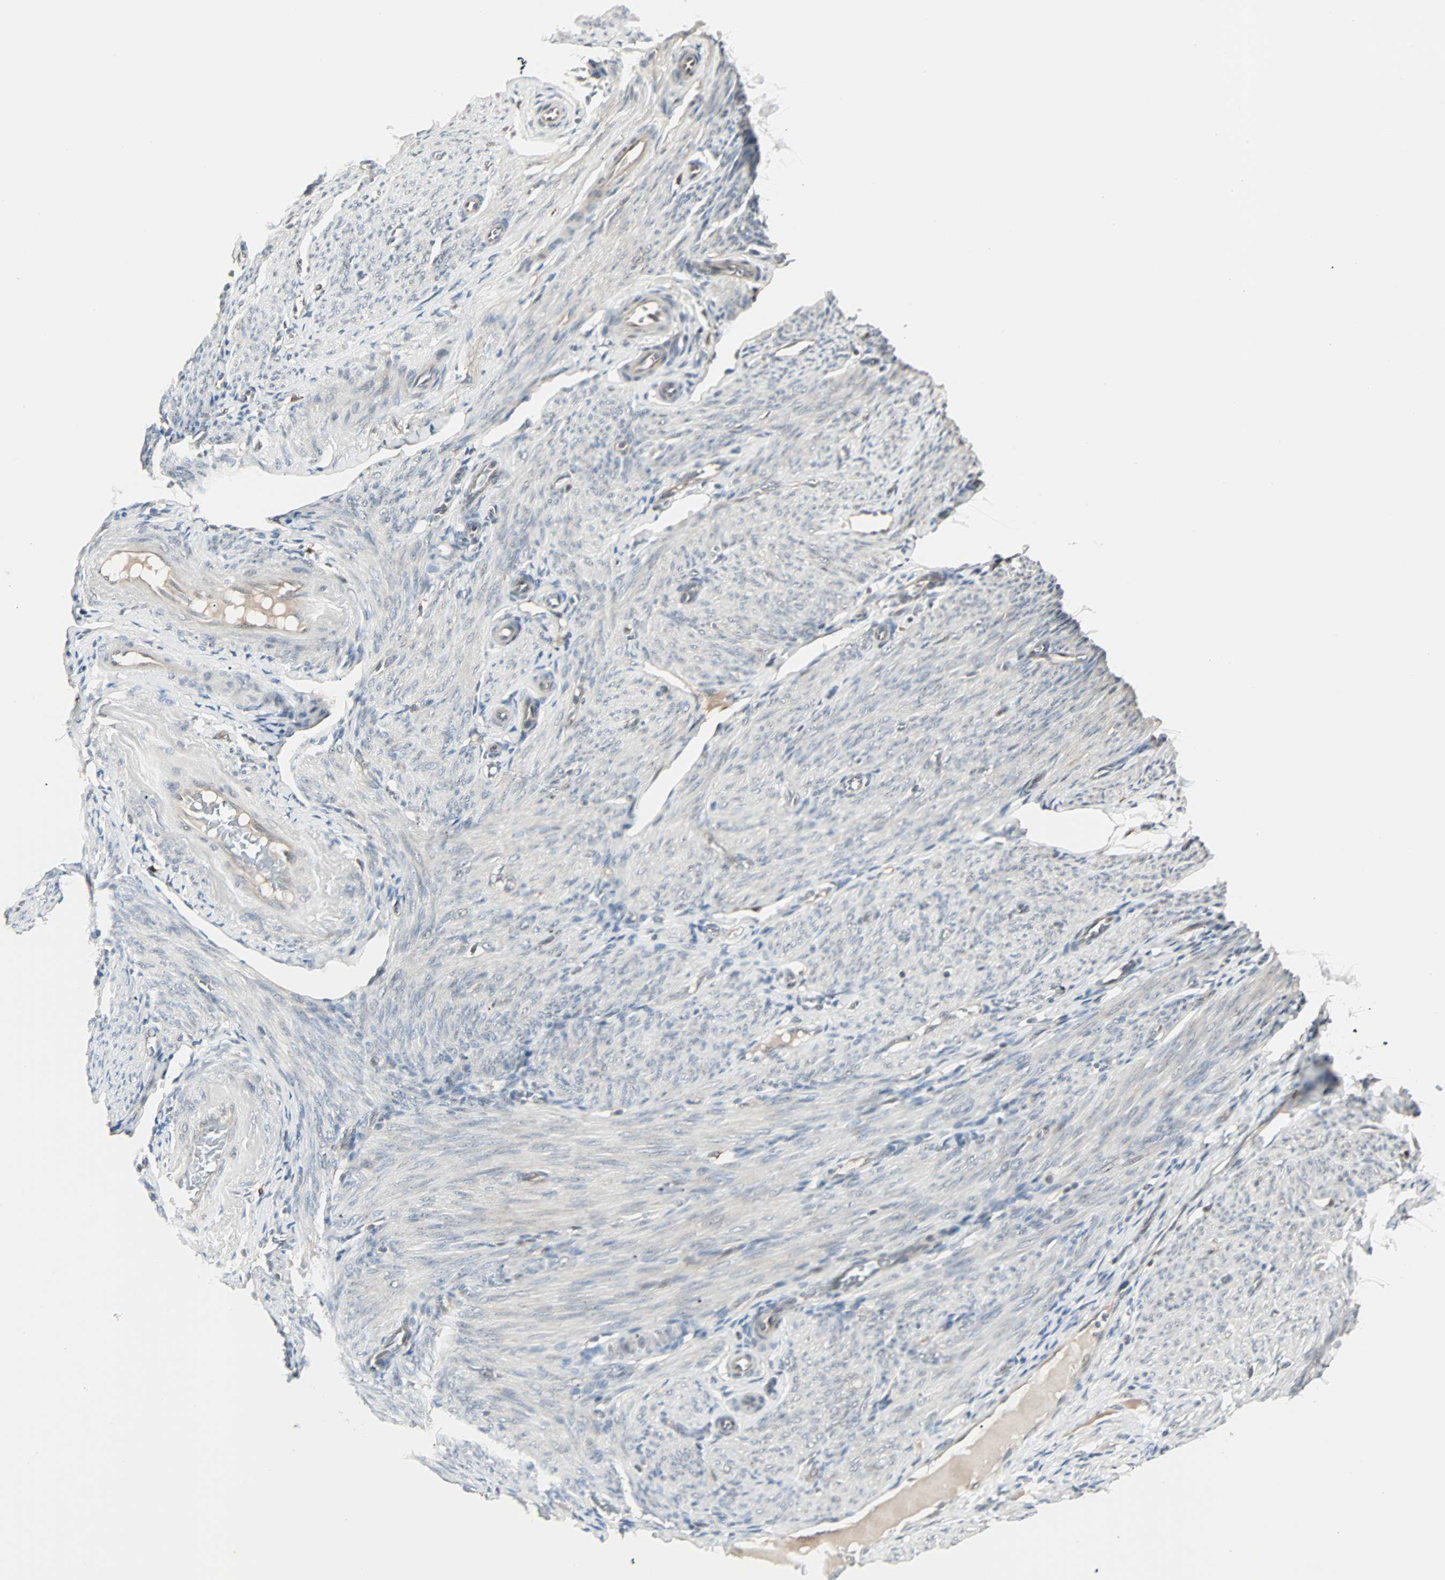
{"staining": {"intensity": "weak", "quantity": "25%-75%", "location": "cytoplasmic/membranous"}, "tissue": "endometrium", "cell_type": "Cells in endometrial stroma", "image_type": "normal", "snomed": [{"axis": "morphology", "description": "Normal tissue, NOS"}, {"axis": "topography", "description": "Endometrium"}], "caption": "A high-resolution micrograph shows IHC staining of benign endometrium, which displays weak cytoplasmic/membranous staining in approximately 25%-75% of cells in endometrial stroma.", "gene": "KDM4A", "patient": {"sex": "female", "age": 61}}